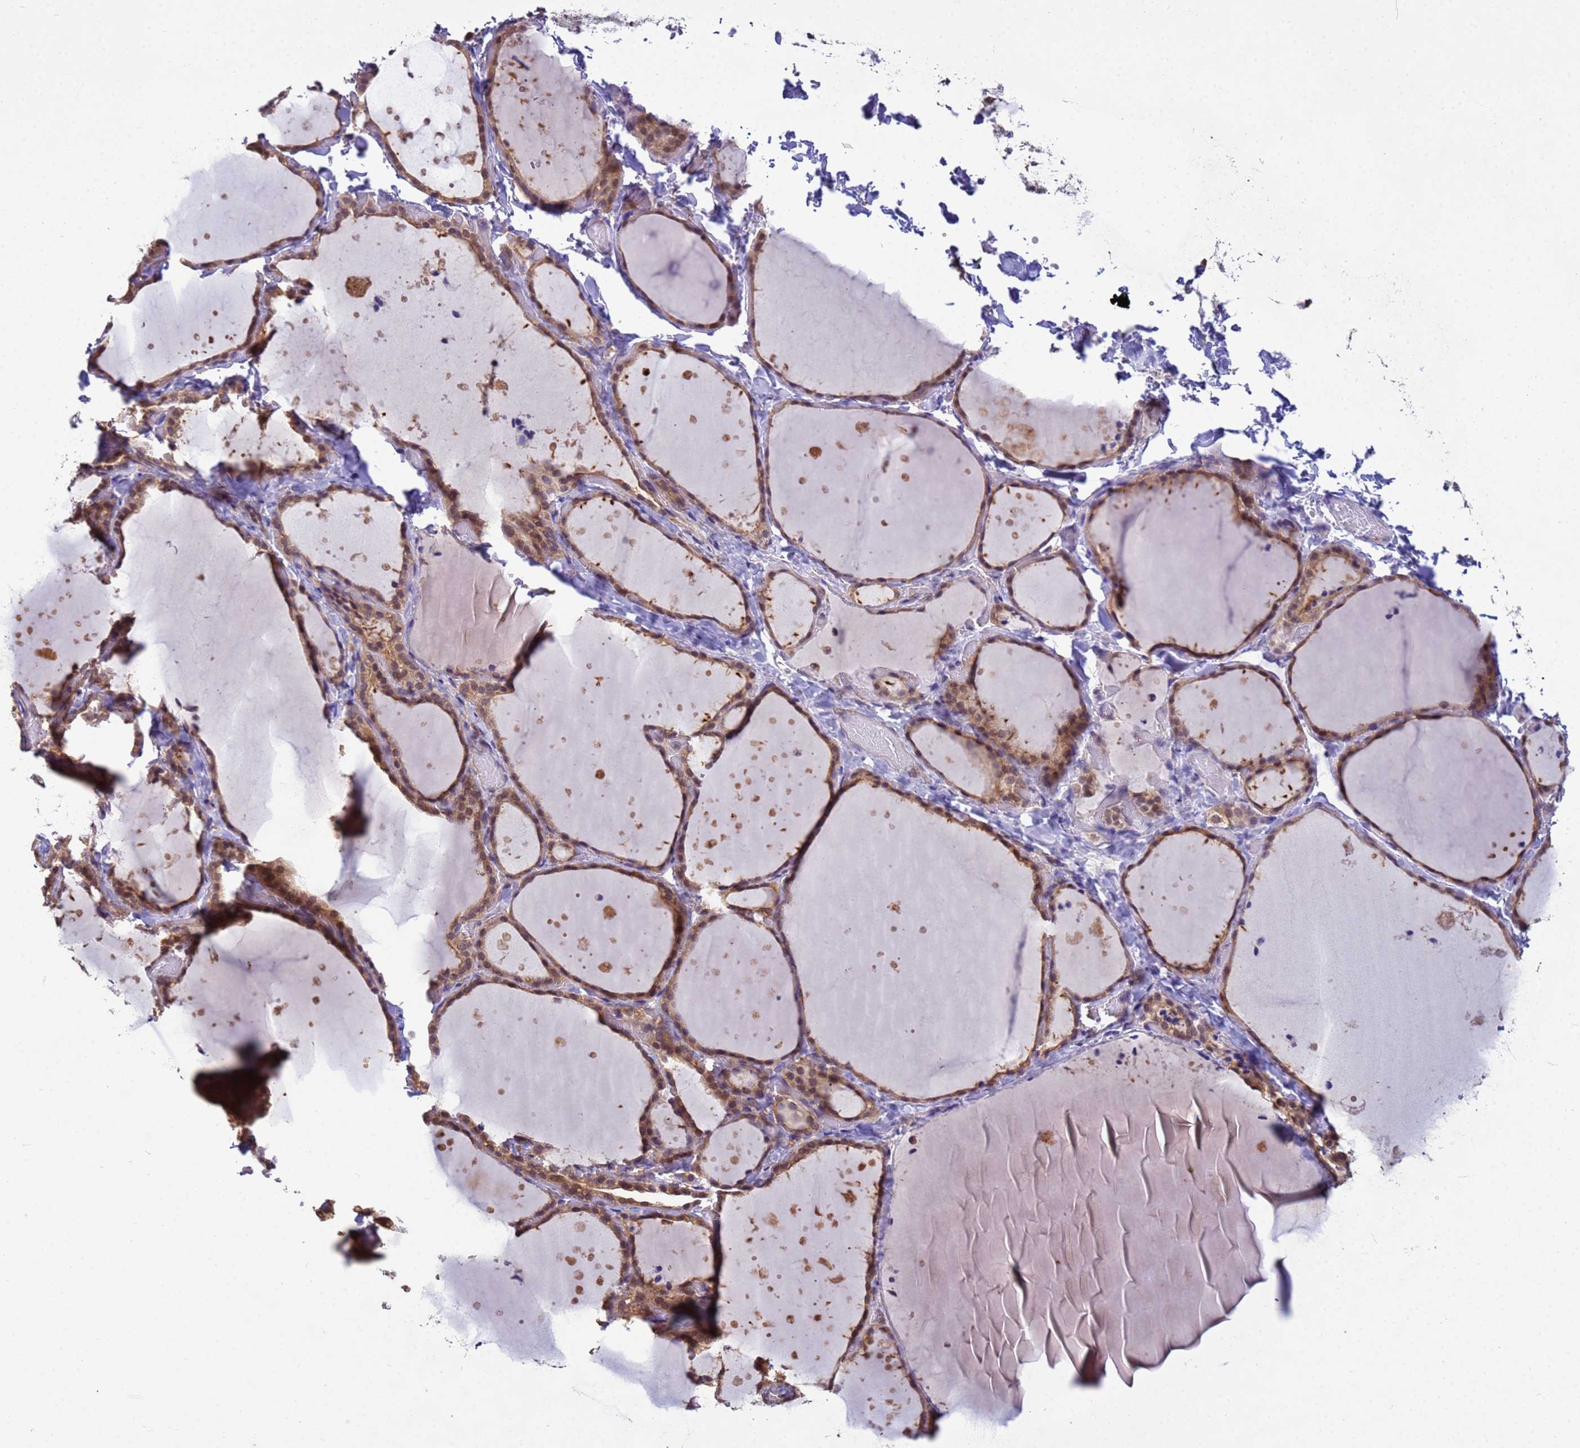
{"staining": {"intensity": "moderate", "quantity": ">75%", "location": "cytoplasmic/membranous,nuclear"}, "tissue": "thyroid gland", "cell_type": "Glandular cells", "image_type": "normal", "snomed": [{"axis": "morphology", "description": "Normal tissue, NOS"}, {"axis": "topography", "description": "Thyroid gland"}], "caption": "About >75% of glandular cells in normal thyroid gland reveal moderate cytoplasmic/membranous,nuclear protein positivity as visualized by brown immunohistochemical staining.", "gene": "NPEPPS", "patient": {"sex": "female", "age": 44}}